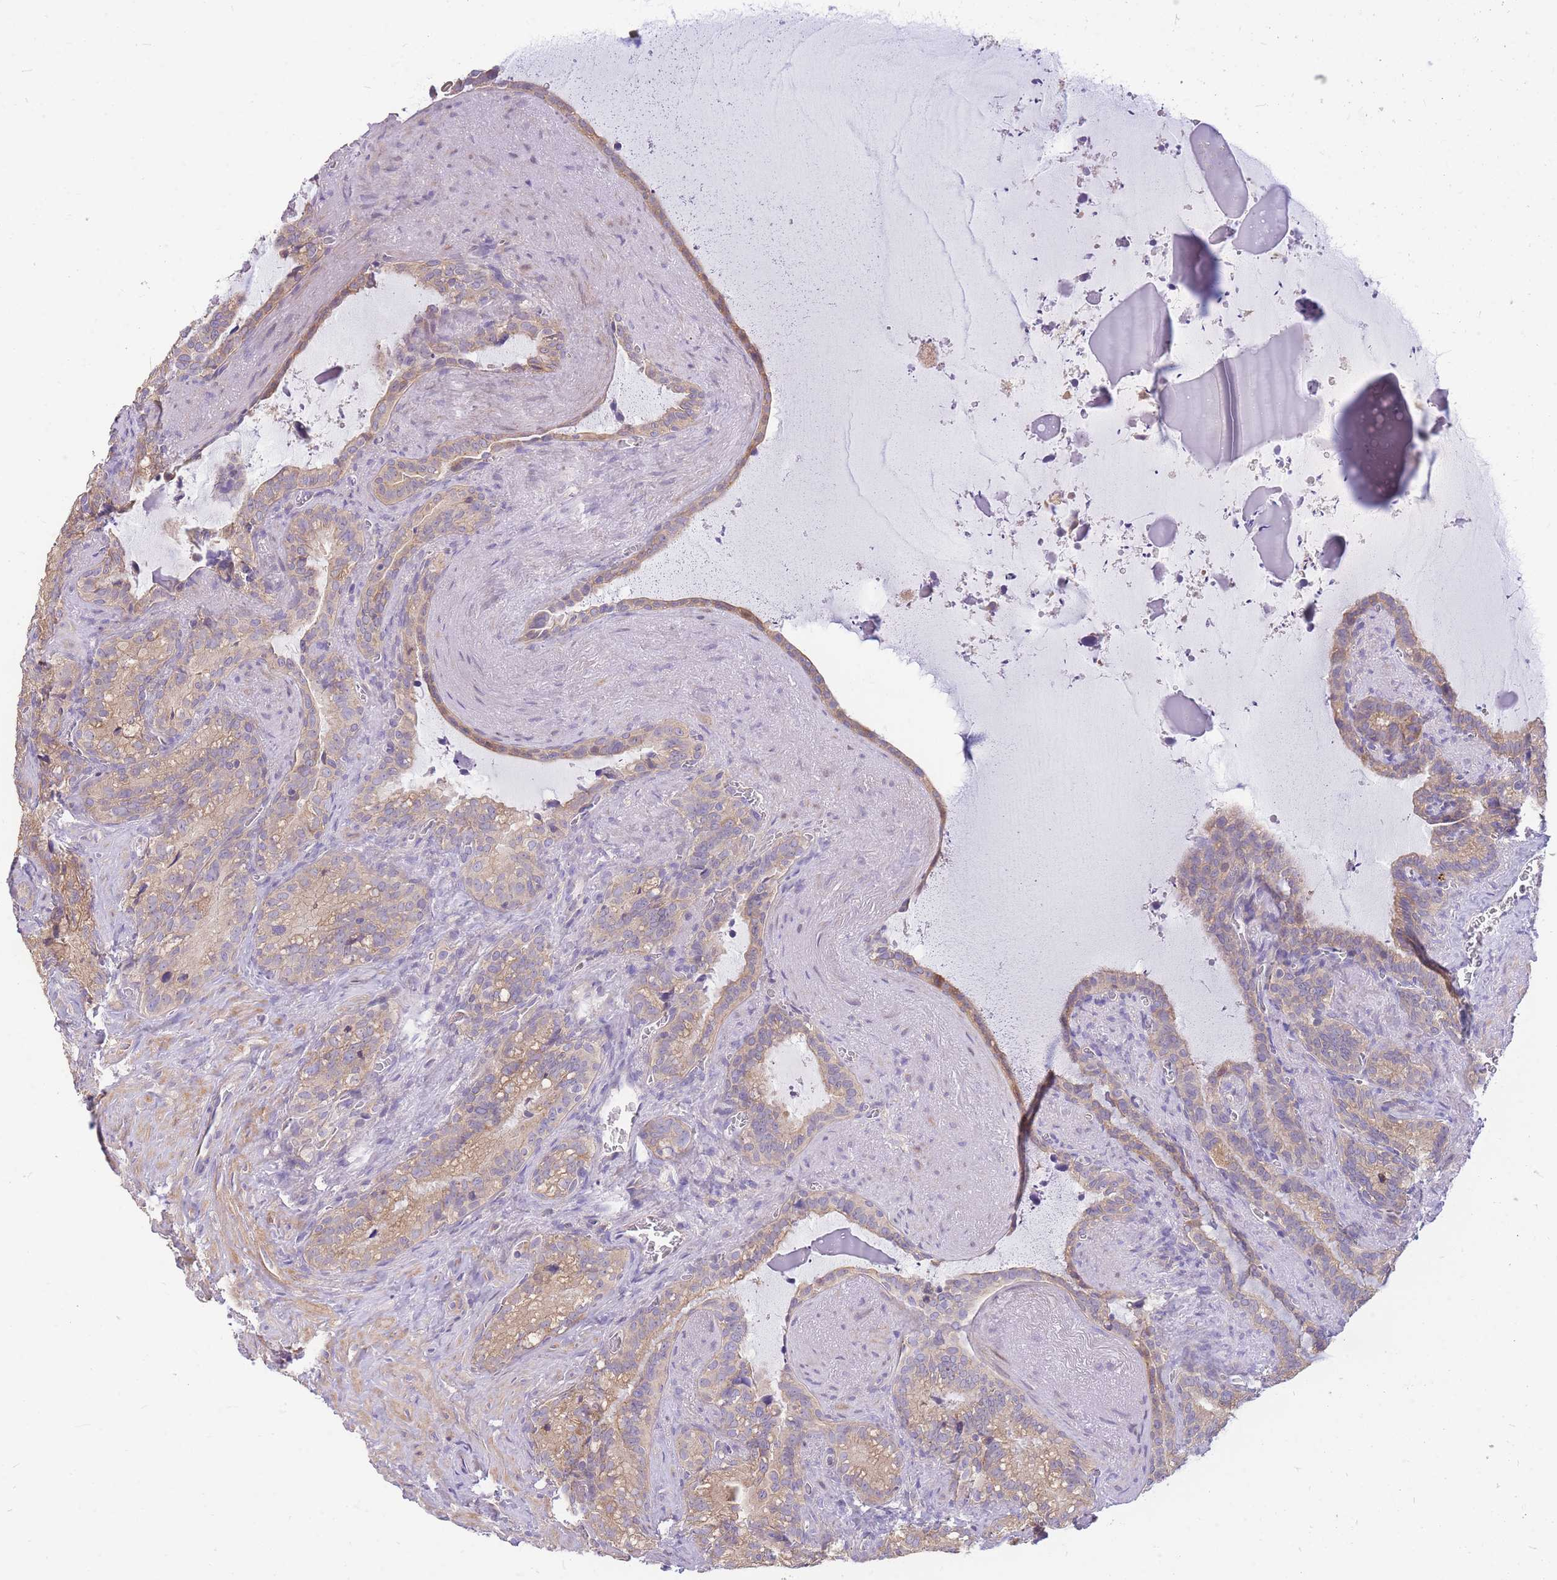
{"staining": {"intensity": "moderate", "quantity": "25%-75%", "location": "cytoplasmic/membranous"}, "tissue": "seminal vesicle", "cell_type": "Glandular cells", "image_type": "normal", "snomed": [{"axis": "morphology", "description": "Normal tissue, NOS"}, {"axis": "topography", "description": "Prostate"}, {"axis": "topography", "description": "Seminal veicle"}], "caption": "Glandular cells demonstrate medium levels of moderate cytoplasmic/membranous positivity in about 25%-75% of cells in unremarkable human seminal vesicle.", "gene": "OR5T1", "patient": {"sex": "male", "age": 58}}